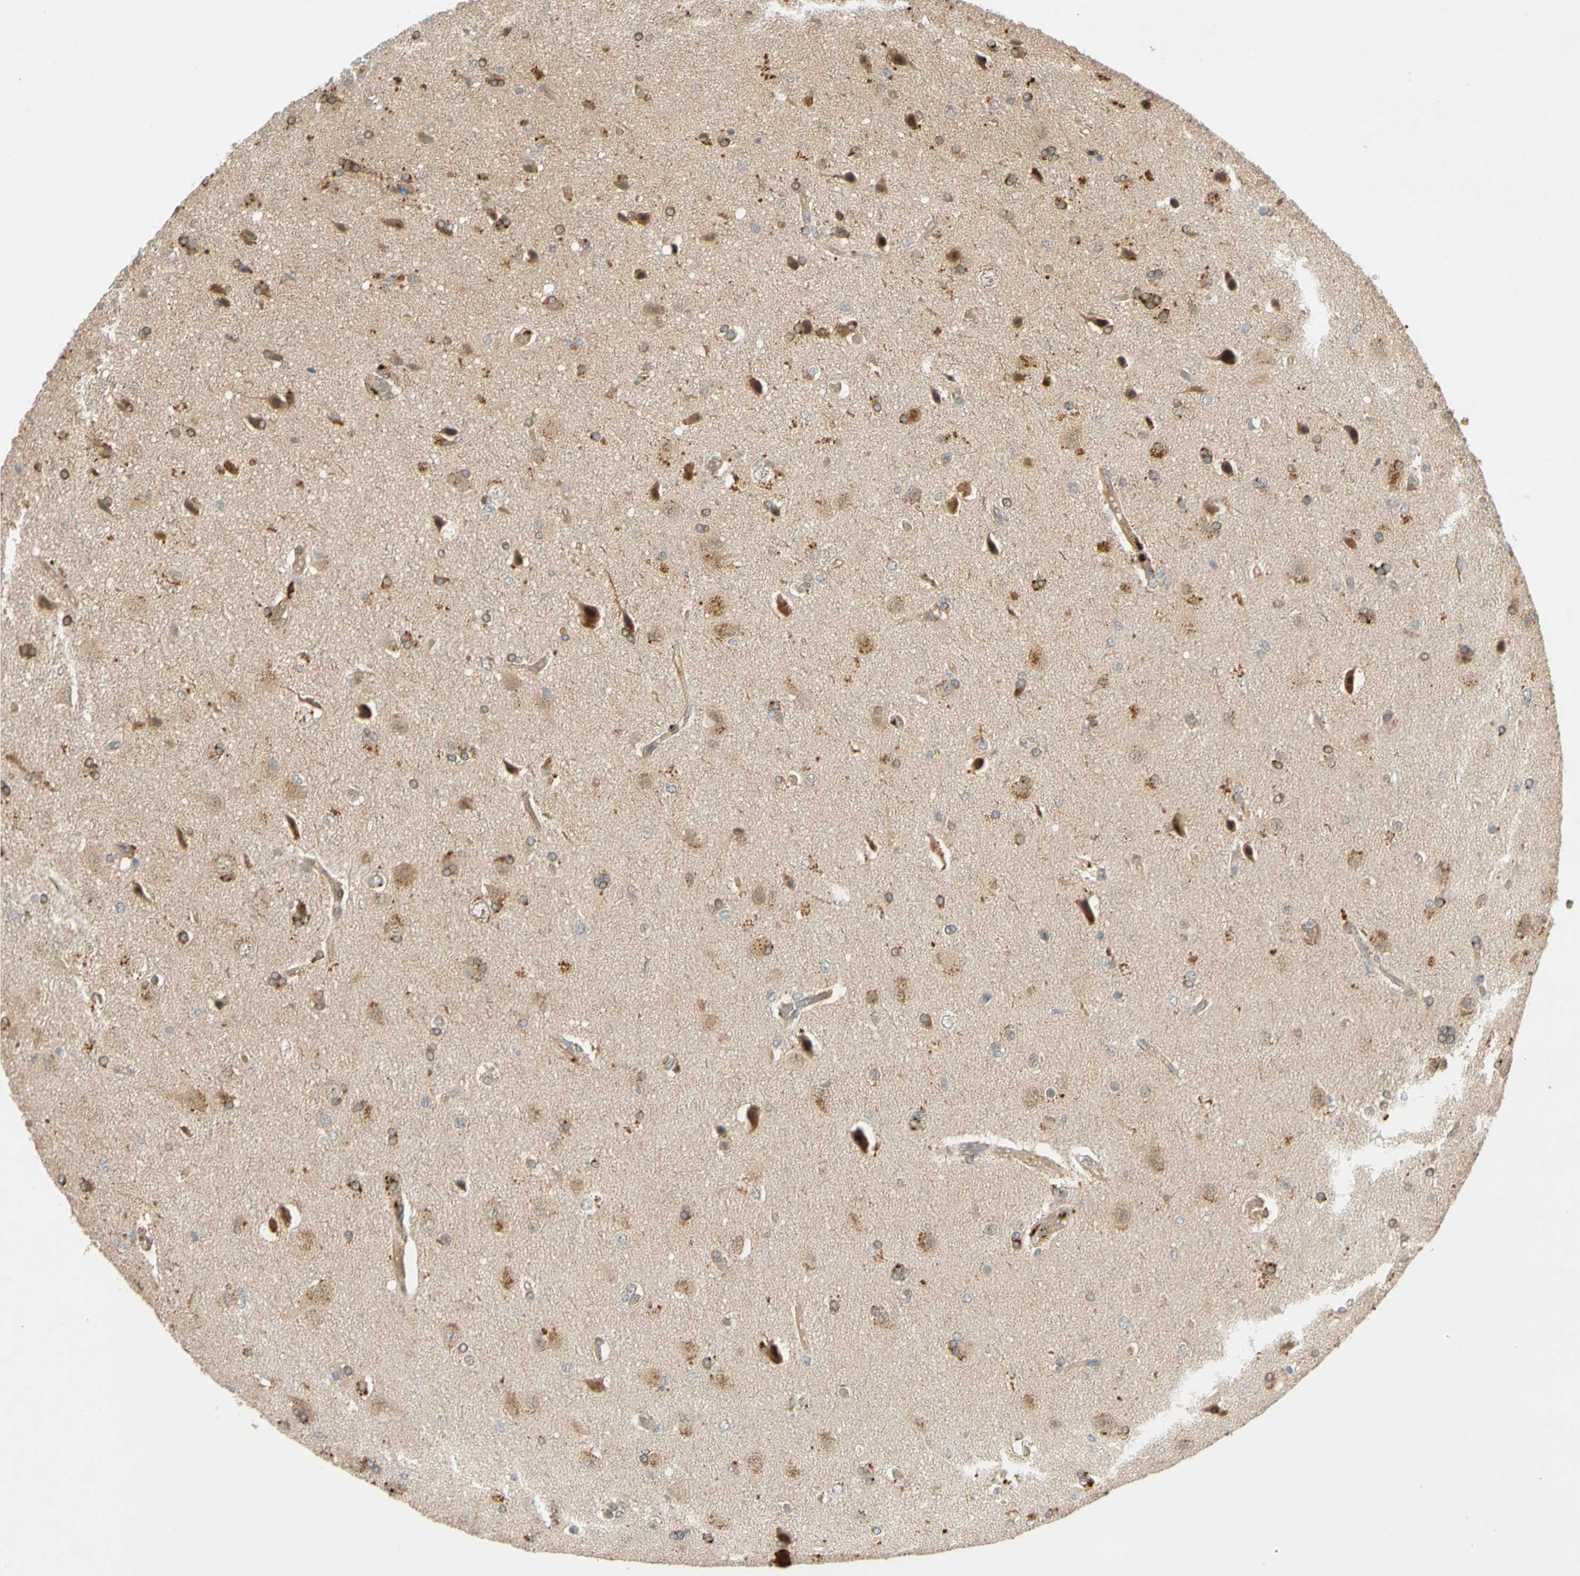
{"staining": {"intensity": "strong", "quantity": "25%-75%", "location": "cytoplasmic/membranous"}, "tissue": "glioma", "cell_type": "Tumor cells", "image_type": "cancer", "snomed": [{"axis": "morphology", "description": "Glioma, malignant, High grade"}, {"axis": "topography", "description": "Brain"}], "caption": "Immunohistochemistry (DAB (3,3'-diaminobenzidine)) staining of human glioma displays strong cytoplasmic/membranous protein staining in about 25%-75% of tumor cells.", "gene": "GATD1", "patient": {"sex": "male", "age": 71}}